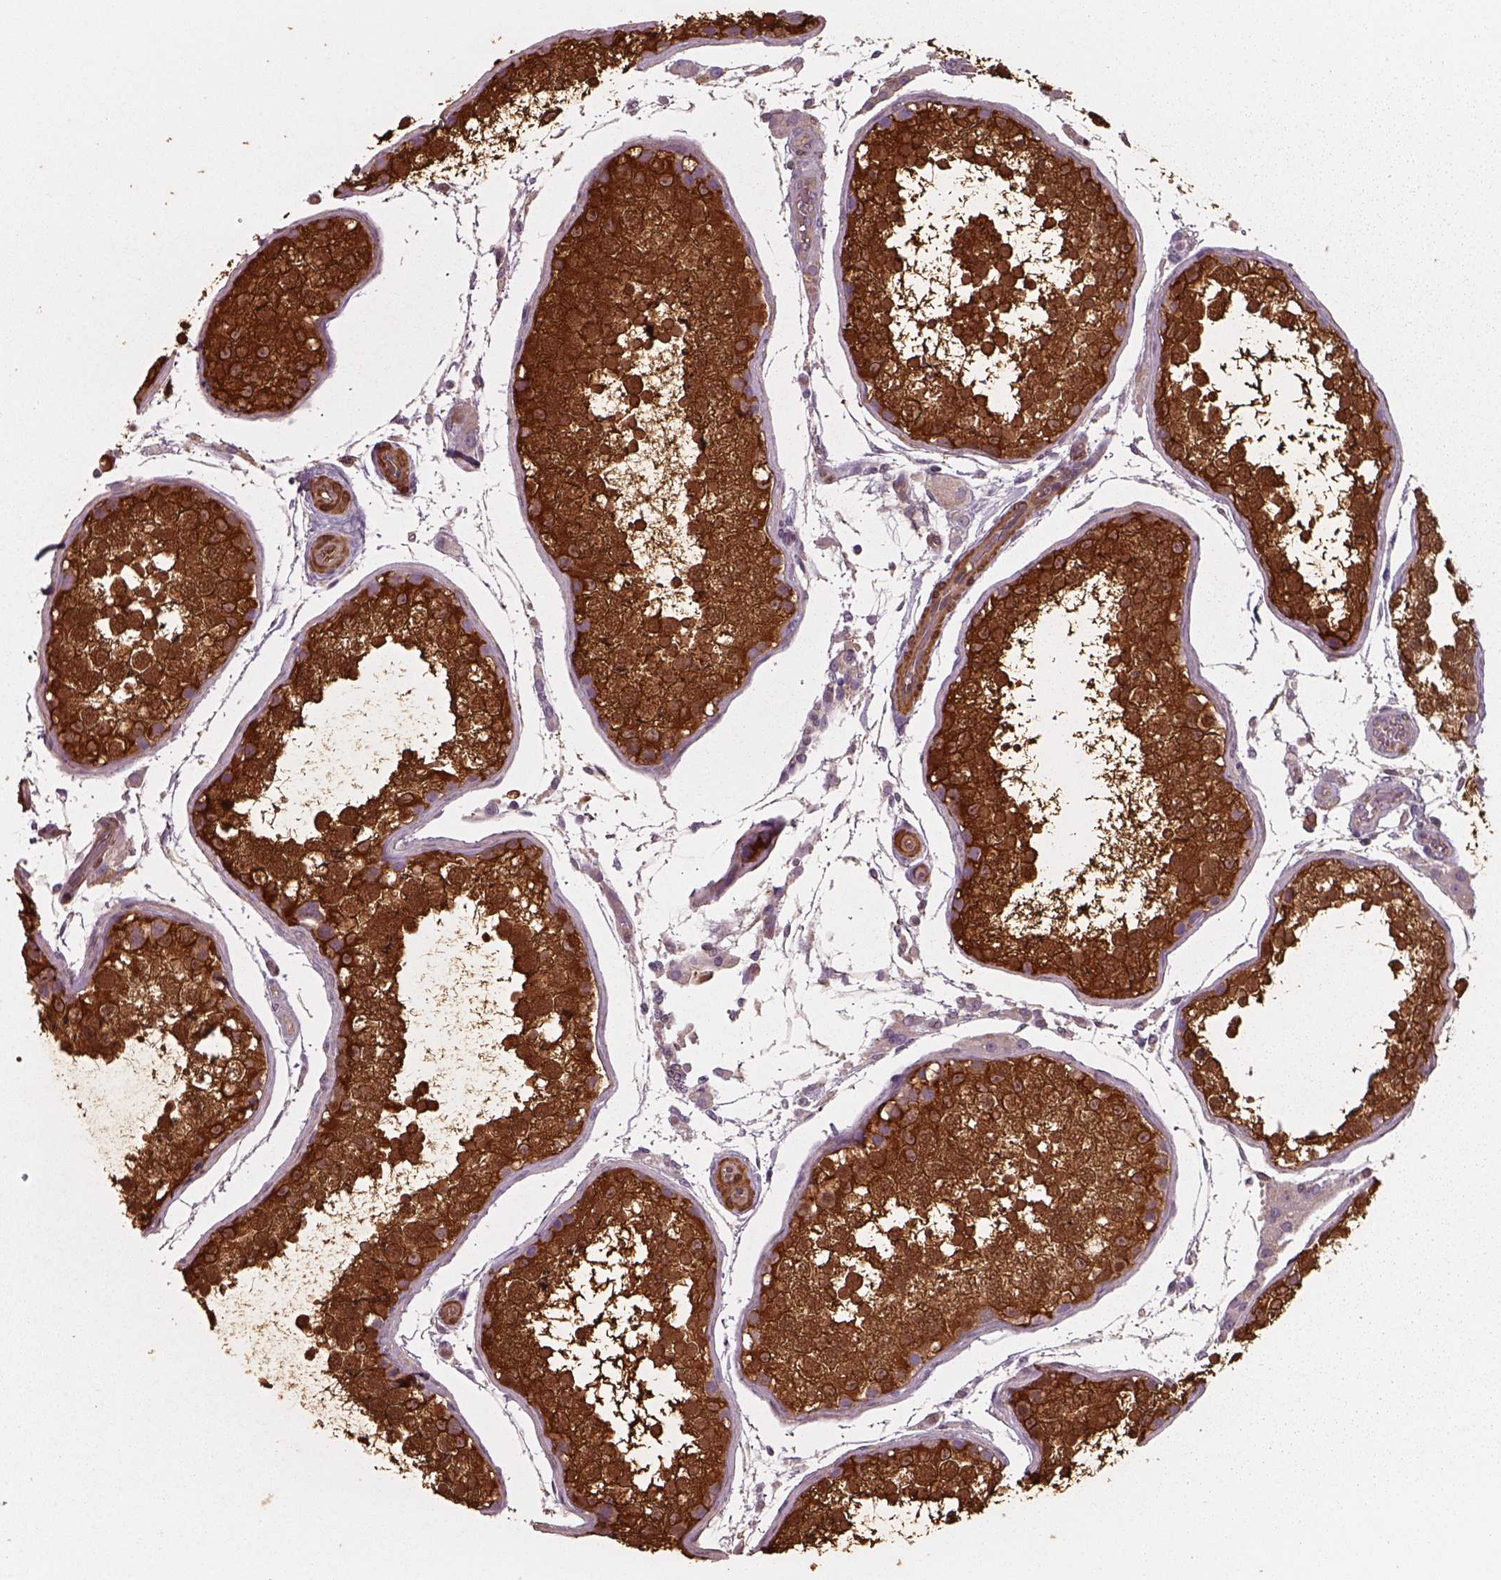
{"staining": {"intensity": "strong", "quantity": ">75%", "location": "cytoplasmic/membranous,nuclear"}, "tissue": "testis", "cell_type": "Cells in seminiferous ducts", "image_type": "normal", "snomed": [{"axis": "morphology", "description": "Normal tissue, NOS"}, {"axis": "topography", "description": "Testis"}], "caption": "Approximately >75% of cells in seminiferous ducts in unremarkable testis exhibit strong cytoplasmic/membranous,nuclear protein staining as visualized by brown immunohistochemical staining.", "gene": "ISYNA1", "patient": {"sex": "male", "age": 29}}